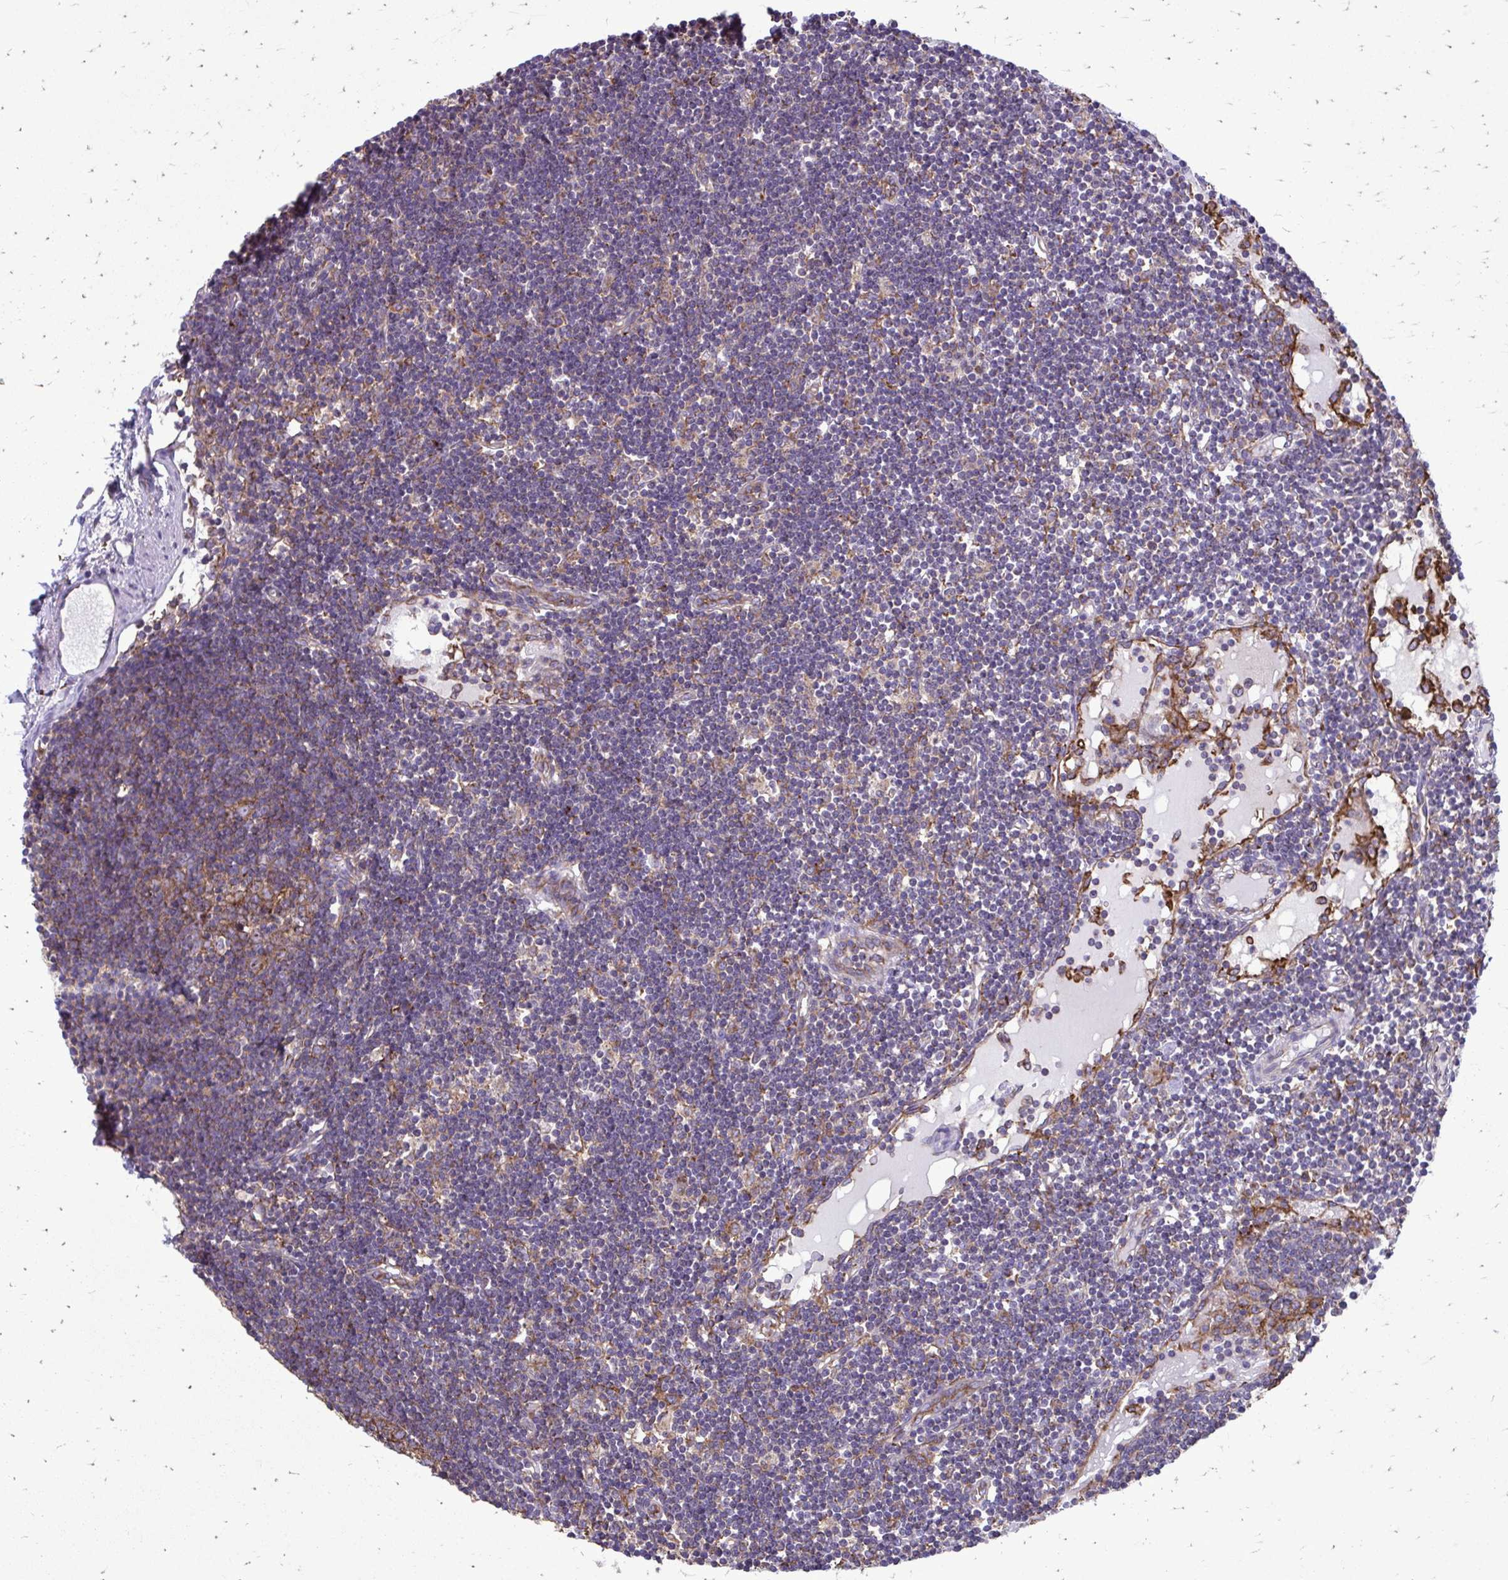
{"staining": {"intensity": "moderate", "quantity": ">75%", "location": "cytoplasmic/membranous"}, "tissue": "lymph node", "cell_type": "Germinal center cells", "image_type": "normal", "snomed": [{"axis": "morphology", "description": "Normal tissue, NOS"}, {"axis": "topography", "description": "Lymph node"}], "caption": "Immunohistochemical staining of unremarkable human lymph node reveals moderate cytoplasmic/membranous protein expression in approximately >75% of germinal center cells.", "gene": "CLTA", "patient": {"sex": "female", "age": 65}}